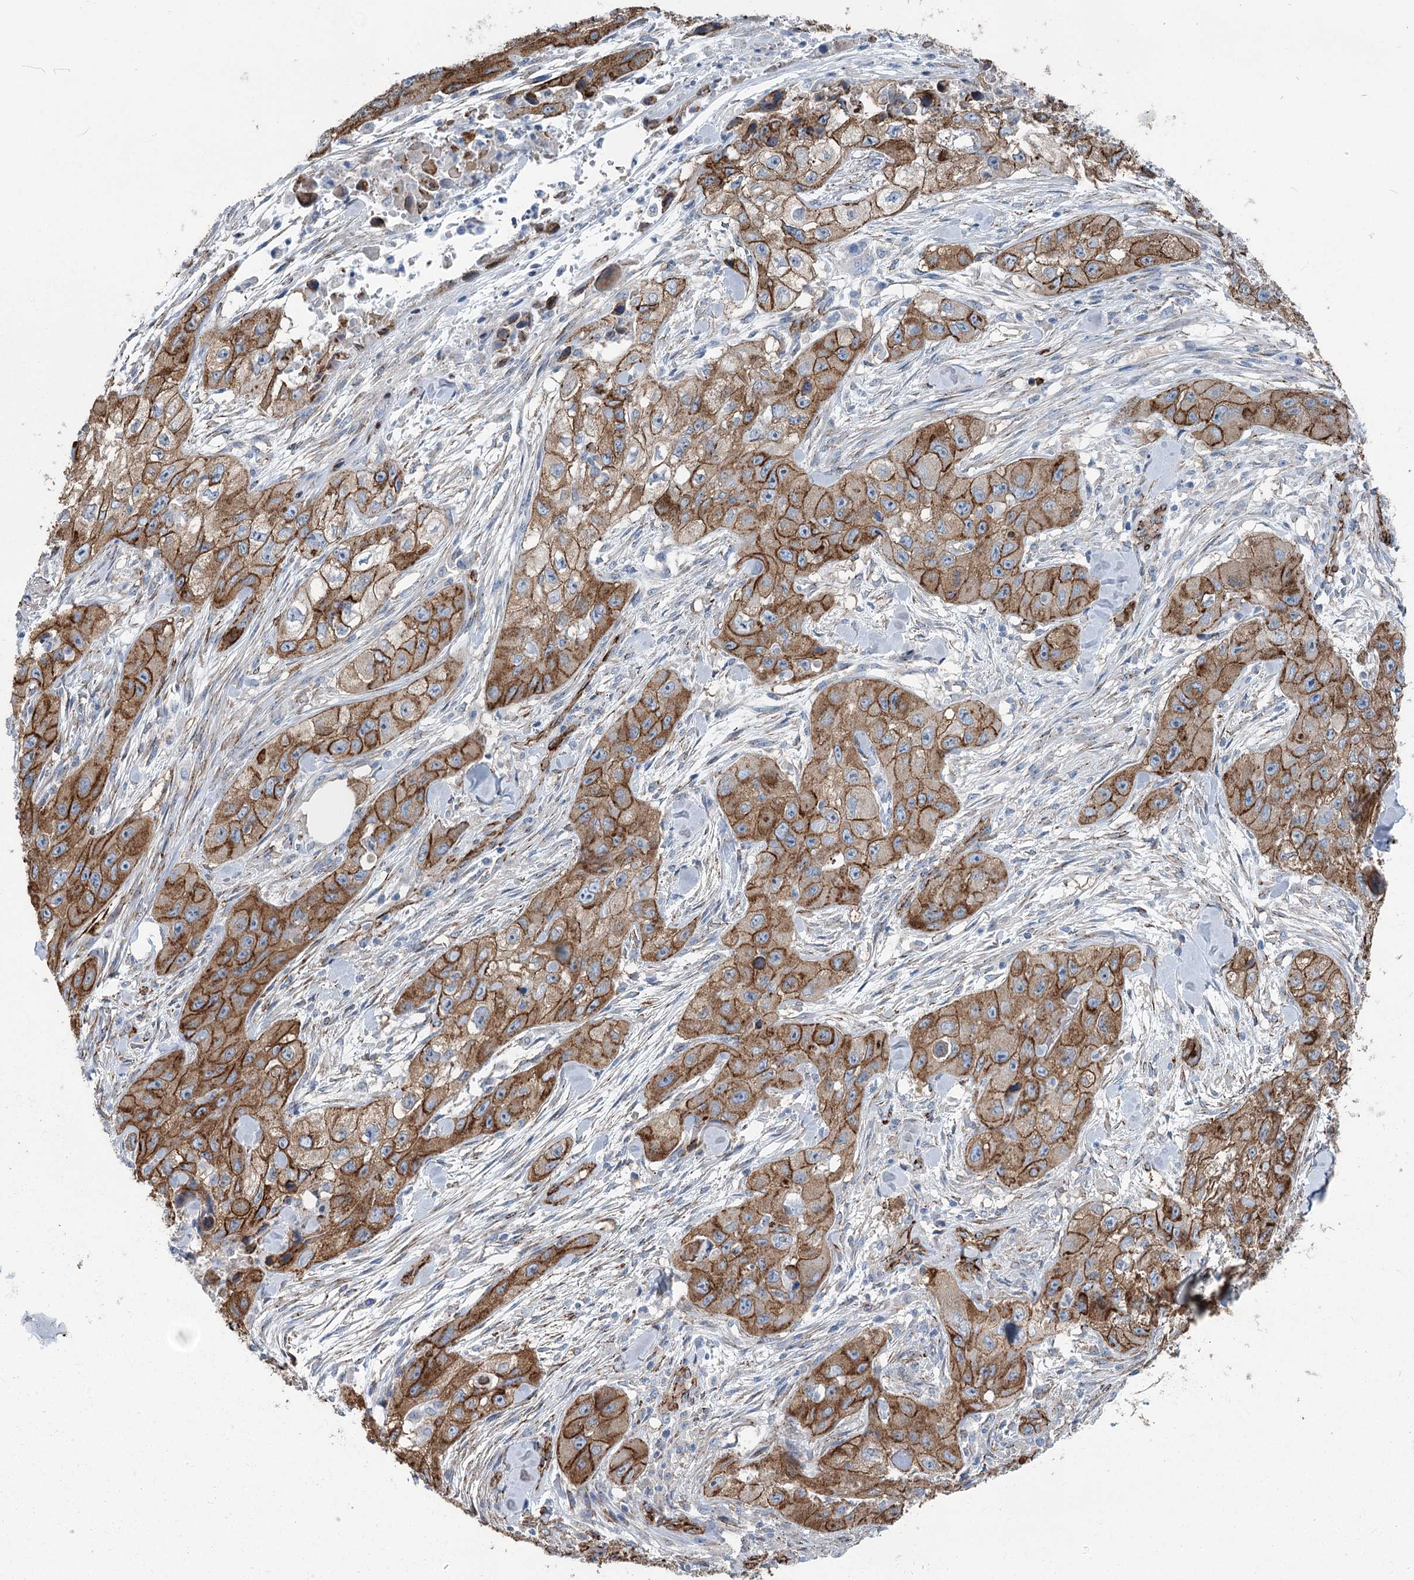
{"staining": {"intensity": "moderate", "quantity": ">75%", "location": "cytoplasmic/membranous"}, "tissue": "skin cancer", "cell_type": "Tumor cells", "image_type": "cancer", "snomed": [{"axis": "morphology", "description": "Squamous cell carcinoma, NOS"}, {"axis": "topography", "description": "Skin"}, {"axis": "topography", "description": "Subcutis"}], "caption": "Skin squamous cell carcinoma stained with immunohistochemistry (IHC) displays moderate cytoplasmic/membranous staining in approximately >75% of tumor cells.", "gene": "IQSEC1", "patient": {"sex": "male", "age": 73}}